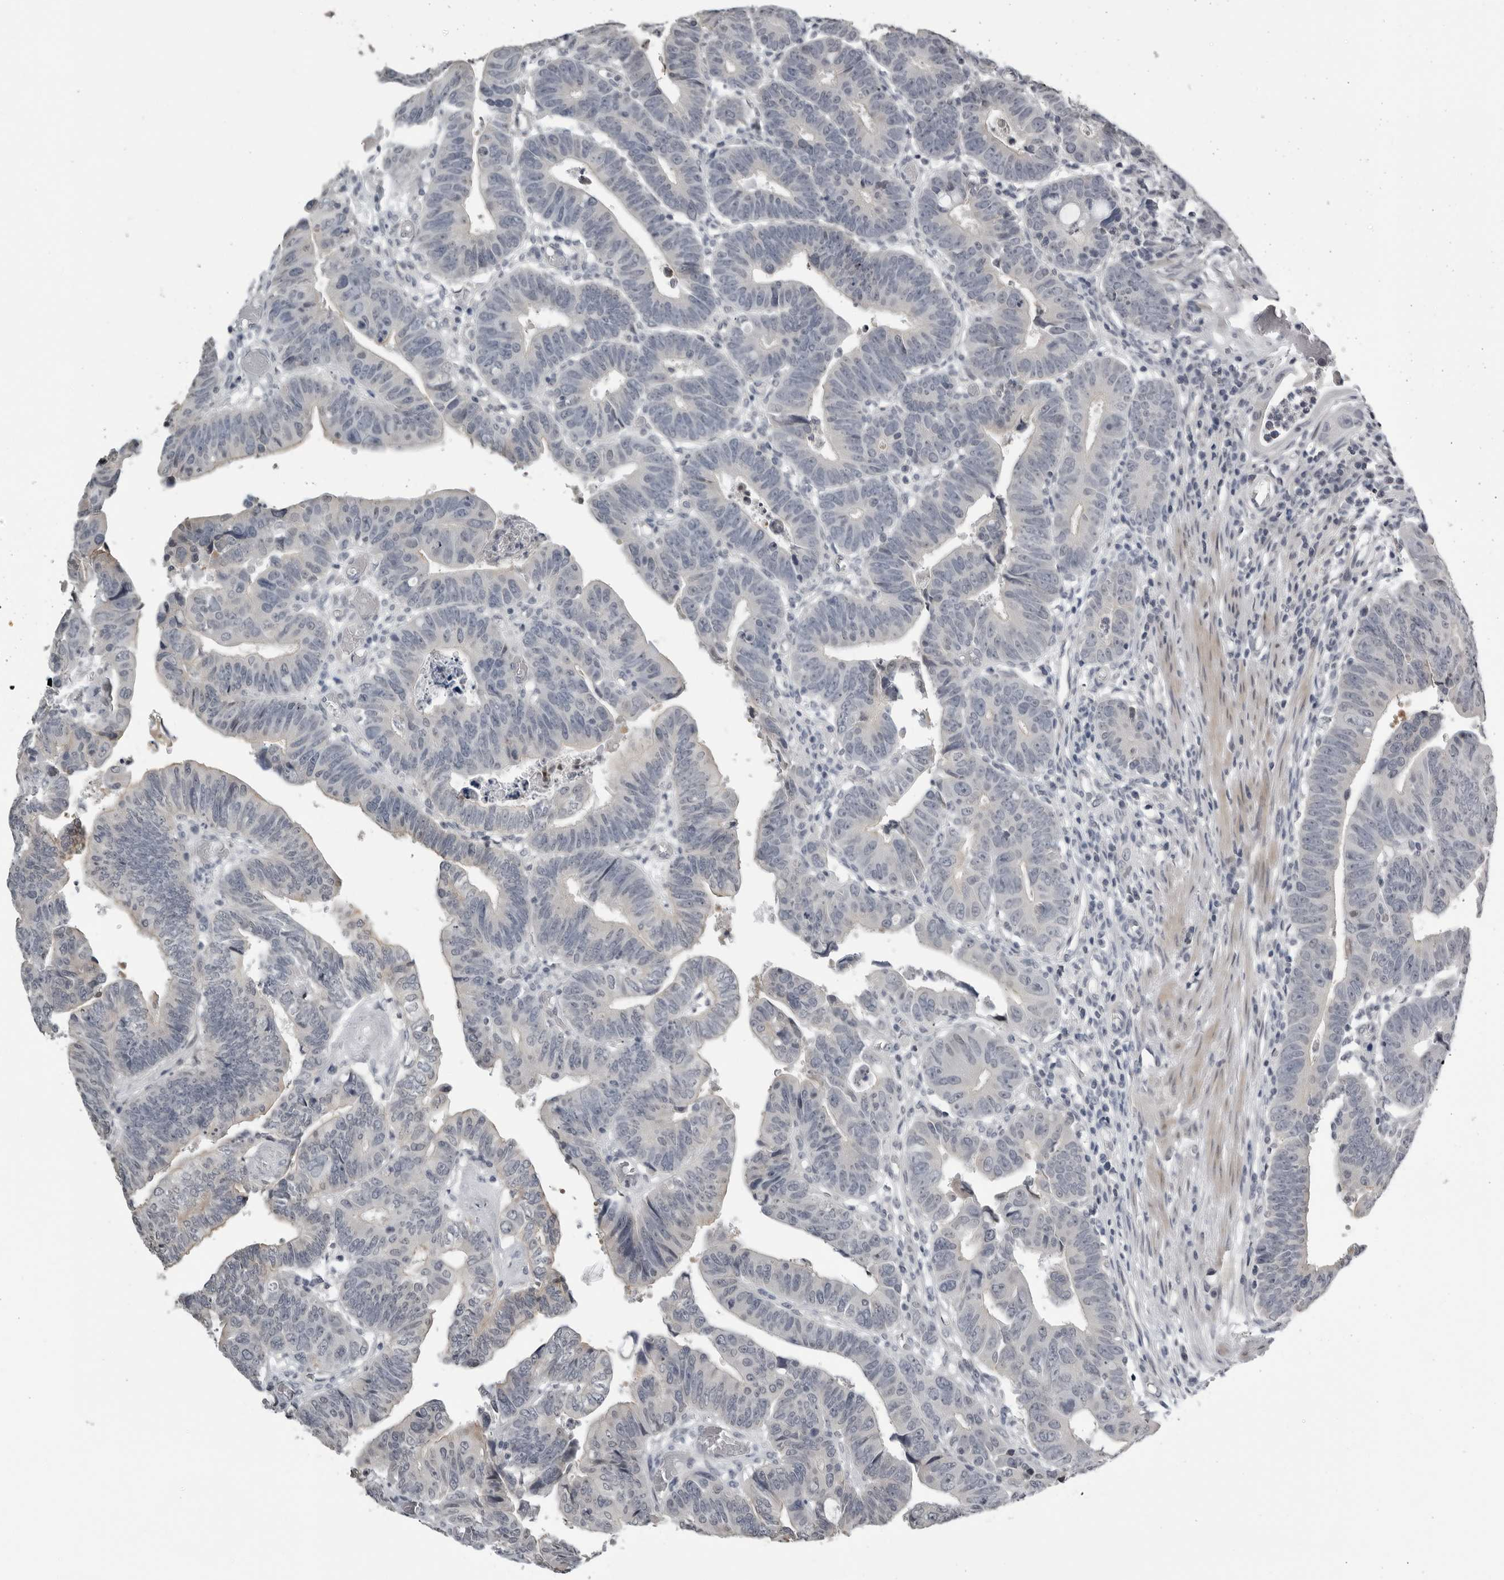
{"staining": {"intensity": "negative", "quantity": "none", "location": "none"}, "tissue": "colorectal cancer", "cell_type": "Tumor cells", "image_type": "cancer", "snomed": [{"axis": "morphology", "description": "Adenocarcinoma, NOS"}, {"axis": "topography", "description": "Rectum"}], "caption": "Immunohistochemical staining of colorectal cancer (adenocarcinoma) shows no significant expression in tumor cells.", "gene": "PRRX2", "patient": {"sex": "female", "age": 65}}